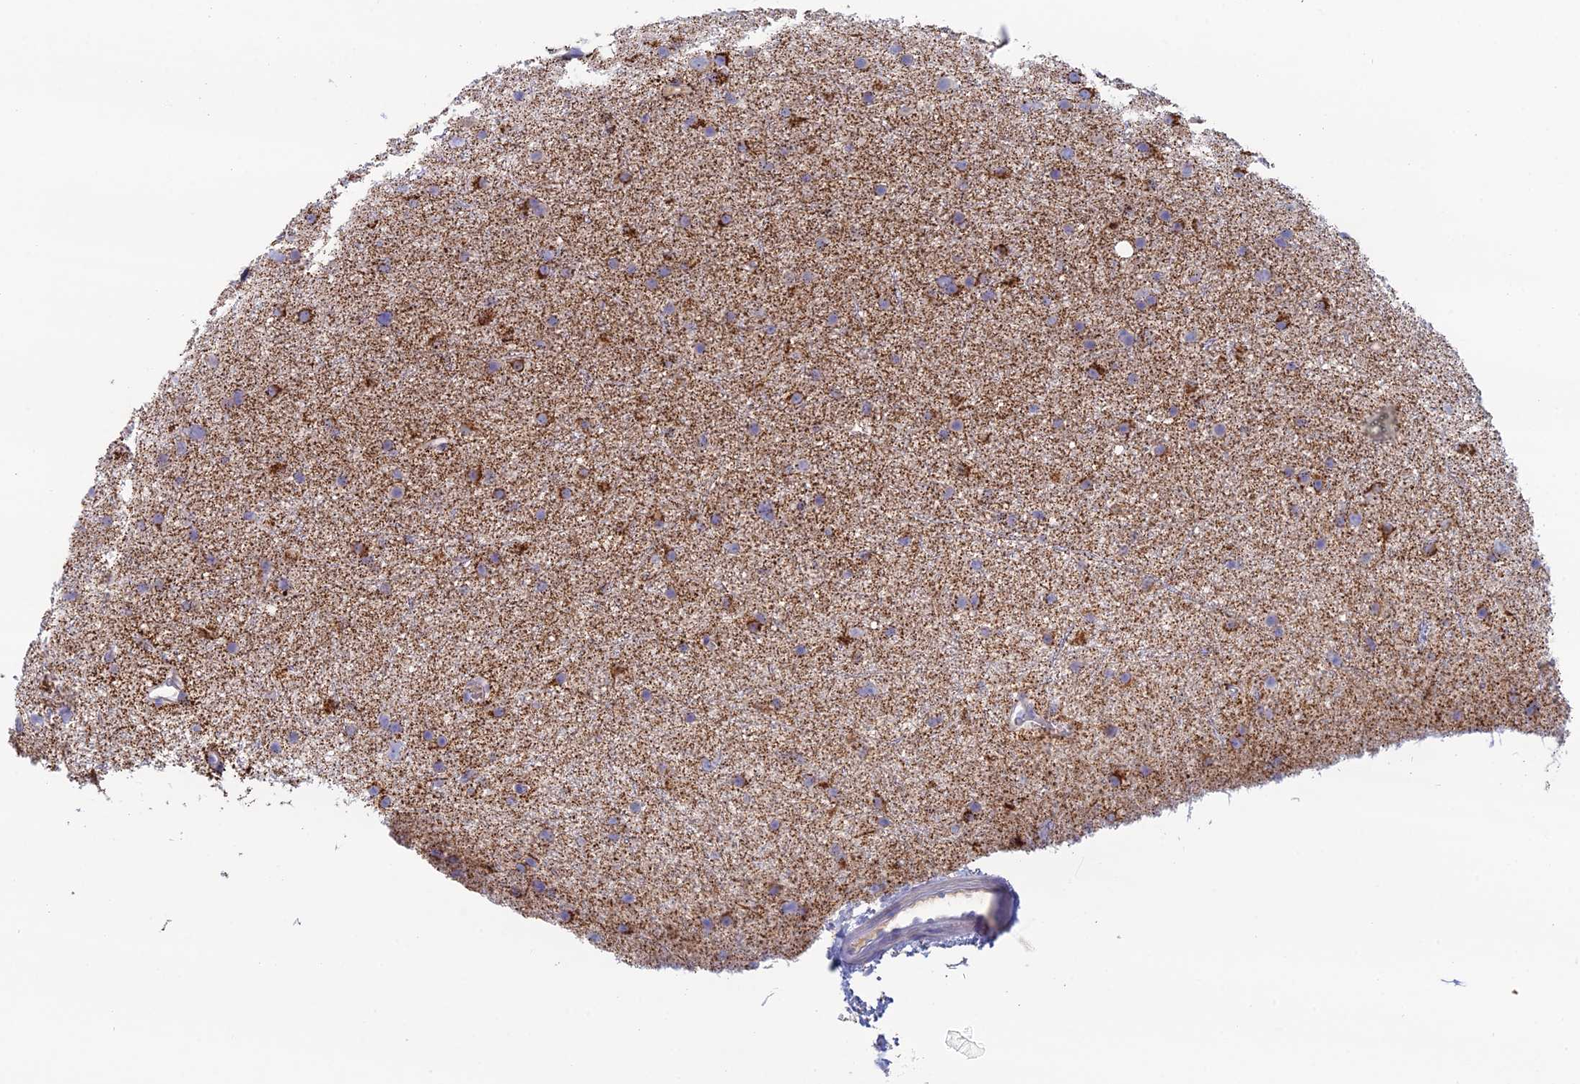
{"staining": {"intensity": "strong", "quantity": "25%-75%", "location": "cytoplasmic/membranous"}, "tissue": "glioma", "cell_type": "Tumor cells", "image_type": "cancer", "snomed": [{"axis": "morphology", "description": "Glioma, malignant, Low grade"}, {"axis": "topography", "description": "Cerebral cortex"}], "caption": "Malignant glioma (low-grade) stained for a protein displays strong cytoplasmic/membranous positivity in tumor cells.", "gene": "IFTAP", "patient": {"sex": "female", "age": 39}}